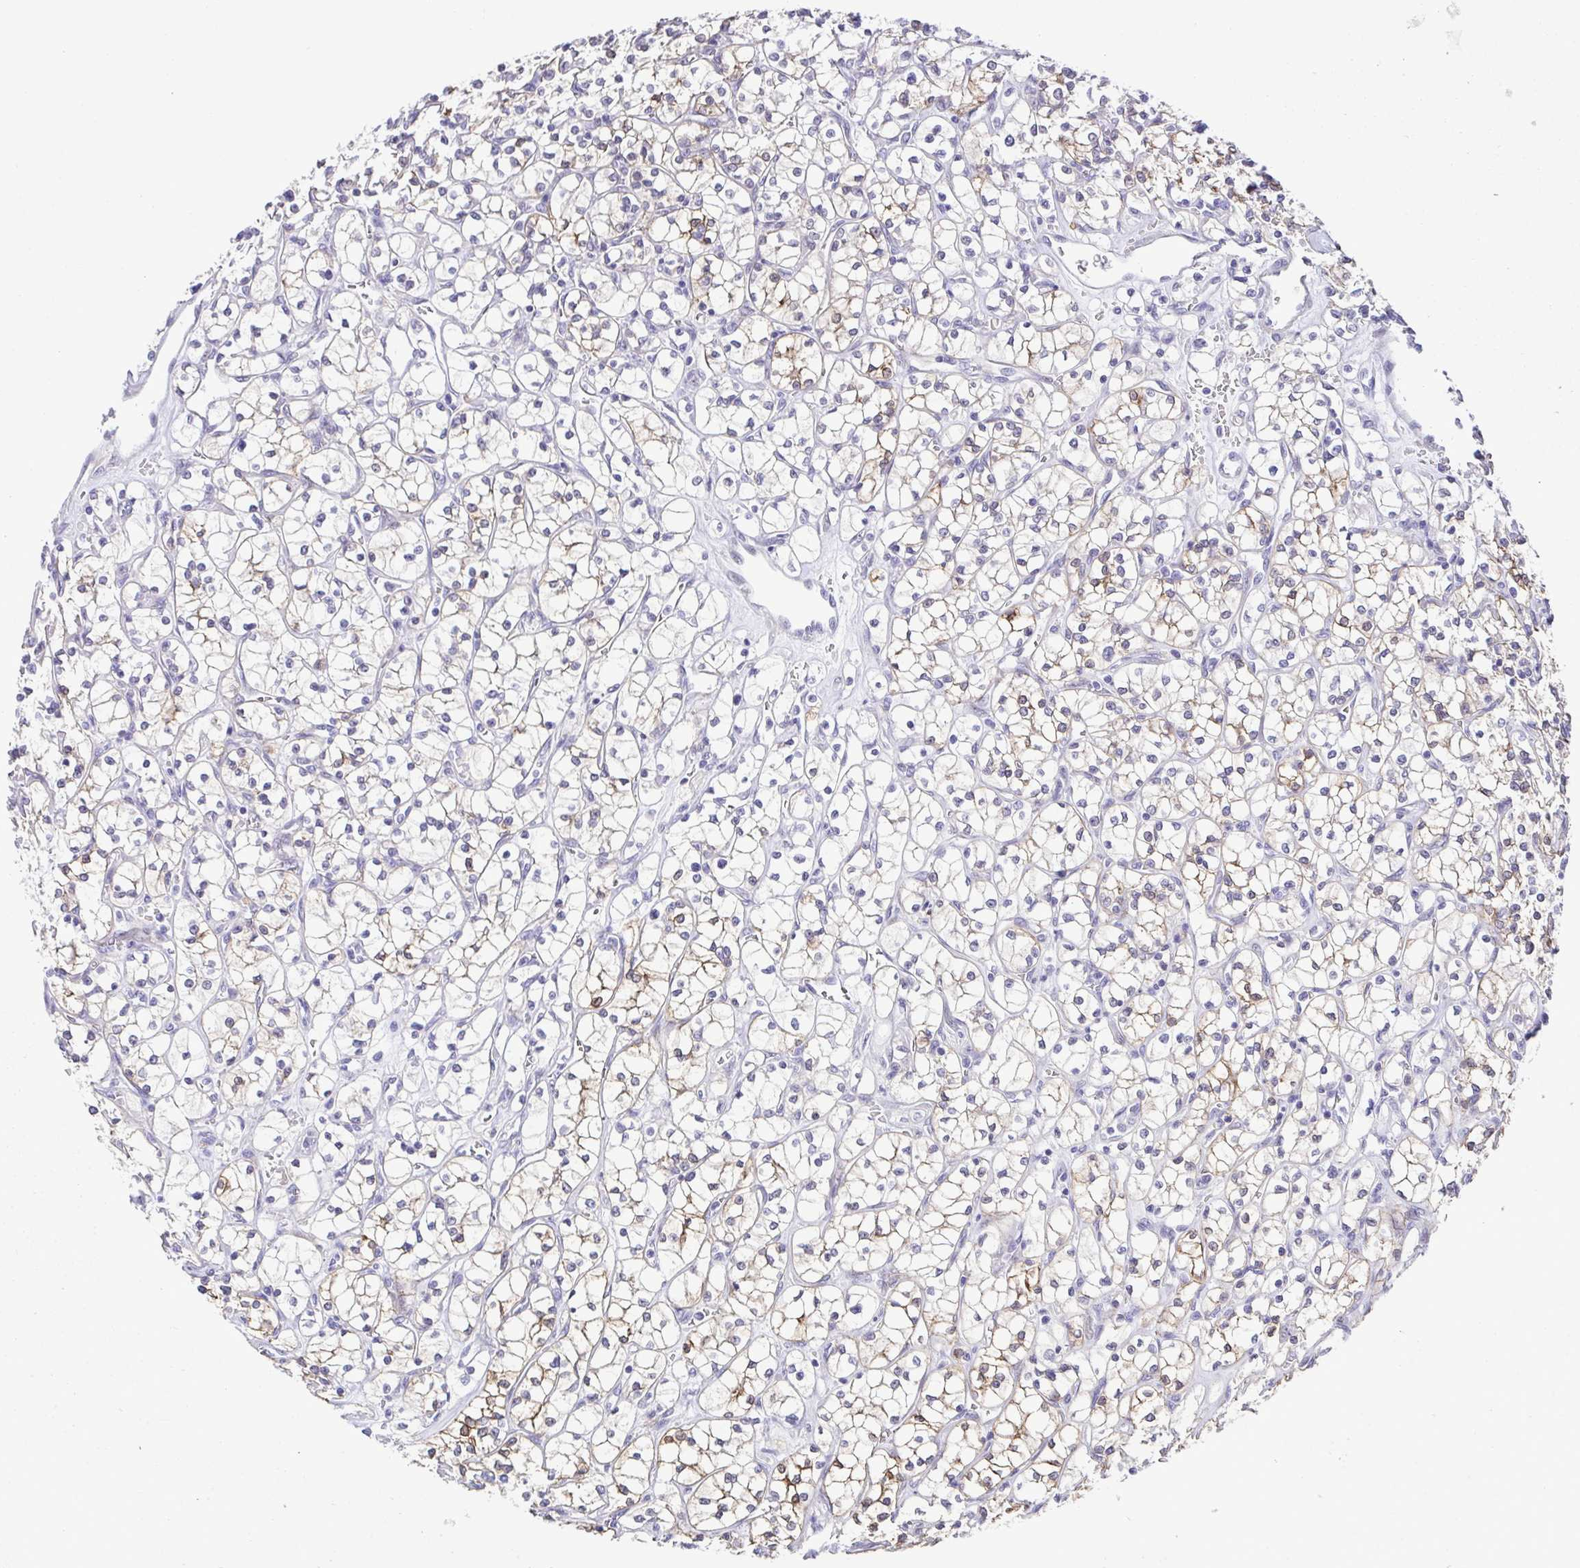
{"staining": {"intensity": "weak", "quantity": "<25%", "location": "cytoplasmic/membranous"}, "tissue": "renal cancer", "cell_type": "Tumor cells", "image_type": "cancer", "snomed": [{"axis": "morphology", "description": "Adenocarcinoma, NOS"}, {"axis": "topography", "description": "Kidney"}], "caption": "DAB immunohistochemical staining of renal cancer (adenocarcinoma) shows no significant staining in tumor cells.", "gene": "DCLK2", "patient": {"sex": "female", "age": 64}}